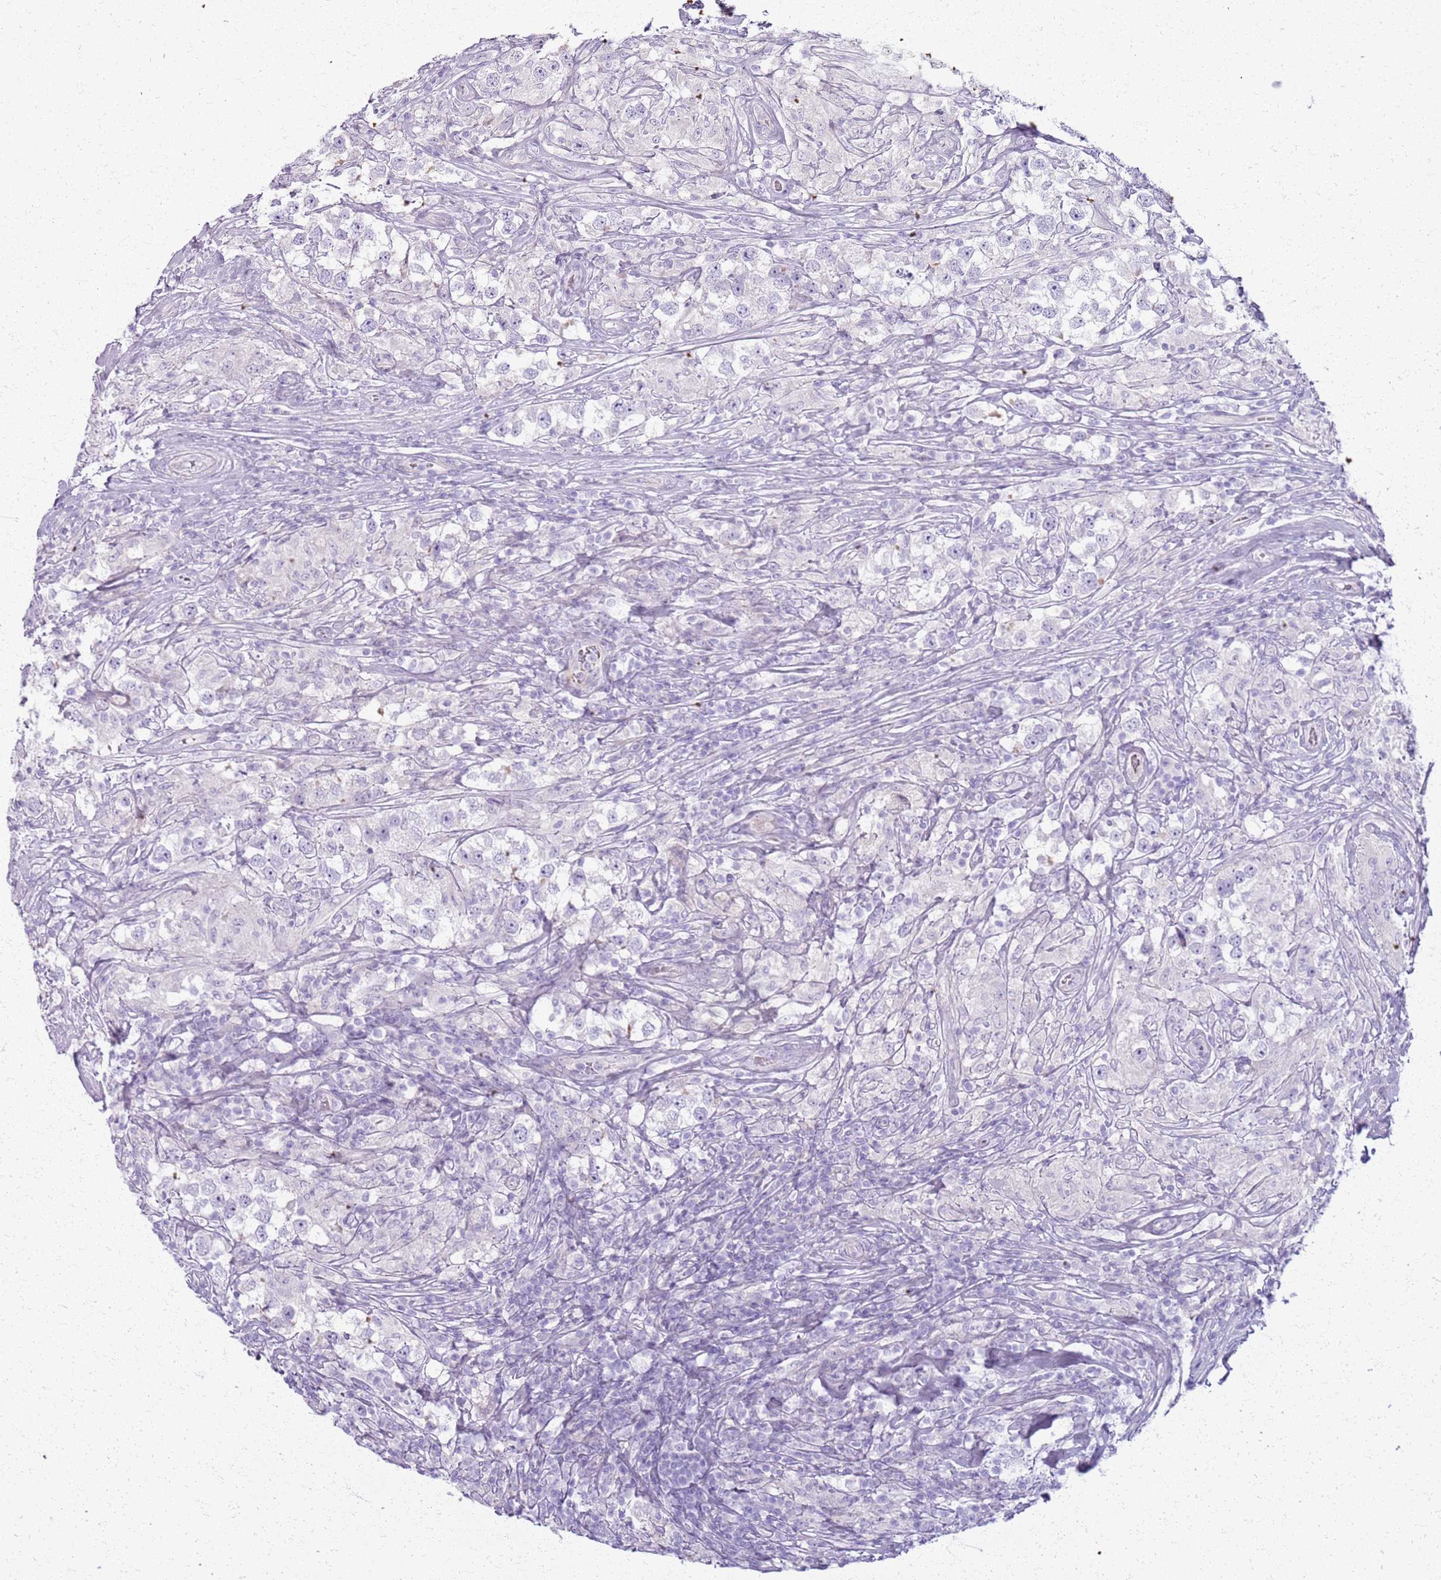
{"staining": {"intensity": "negative", "quantity": "none", "location": "none"}, "tissue": "testis cancer", "cell_type": "Tumor cells", "image_type": "cancer", "snomed": [{"axis": "morphology", "description": "Seminoma, NOS"}, {"axis": "topography", "description": "Testis"}], "caption": "This histopathology image is of testis cancer (seminoma) stained with IHC to label a protein in brown with the nuclei are counter-stained blue. There is no staining in tumor cells.", "gene": "CSRP3", "patient": {"sex": "male", "age": 46}}